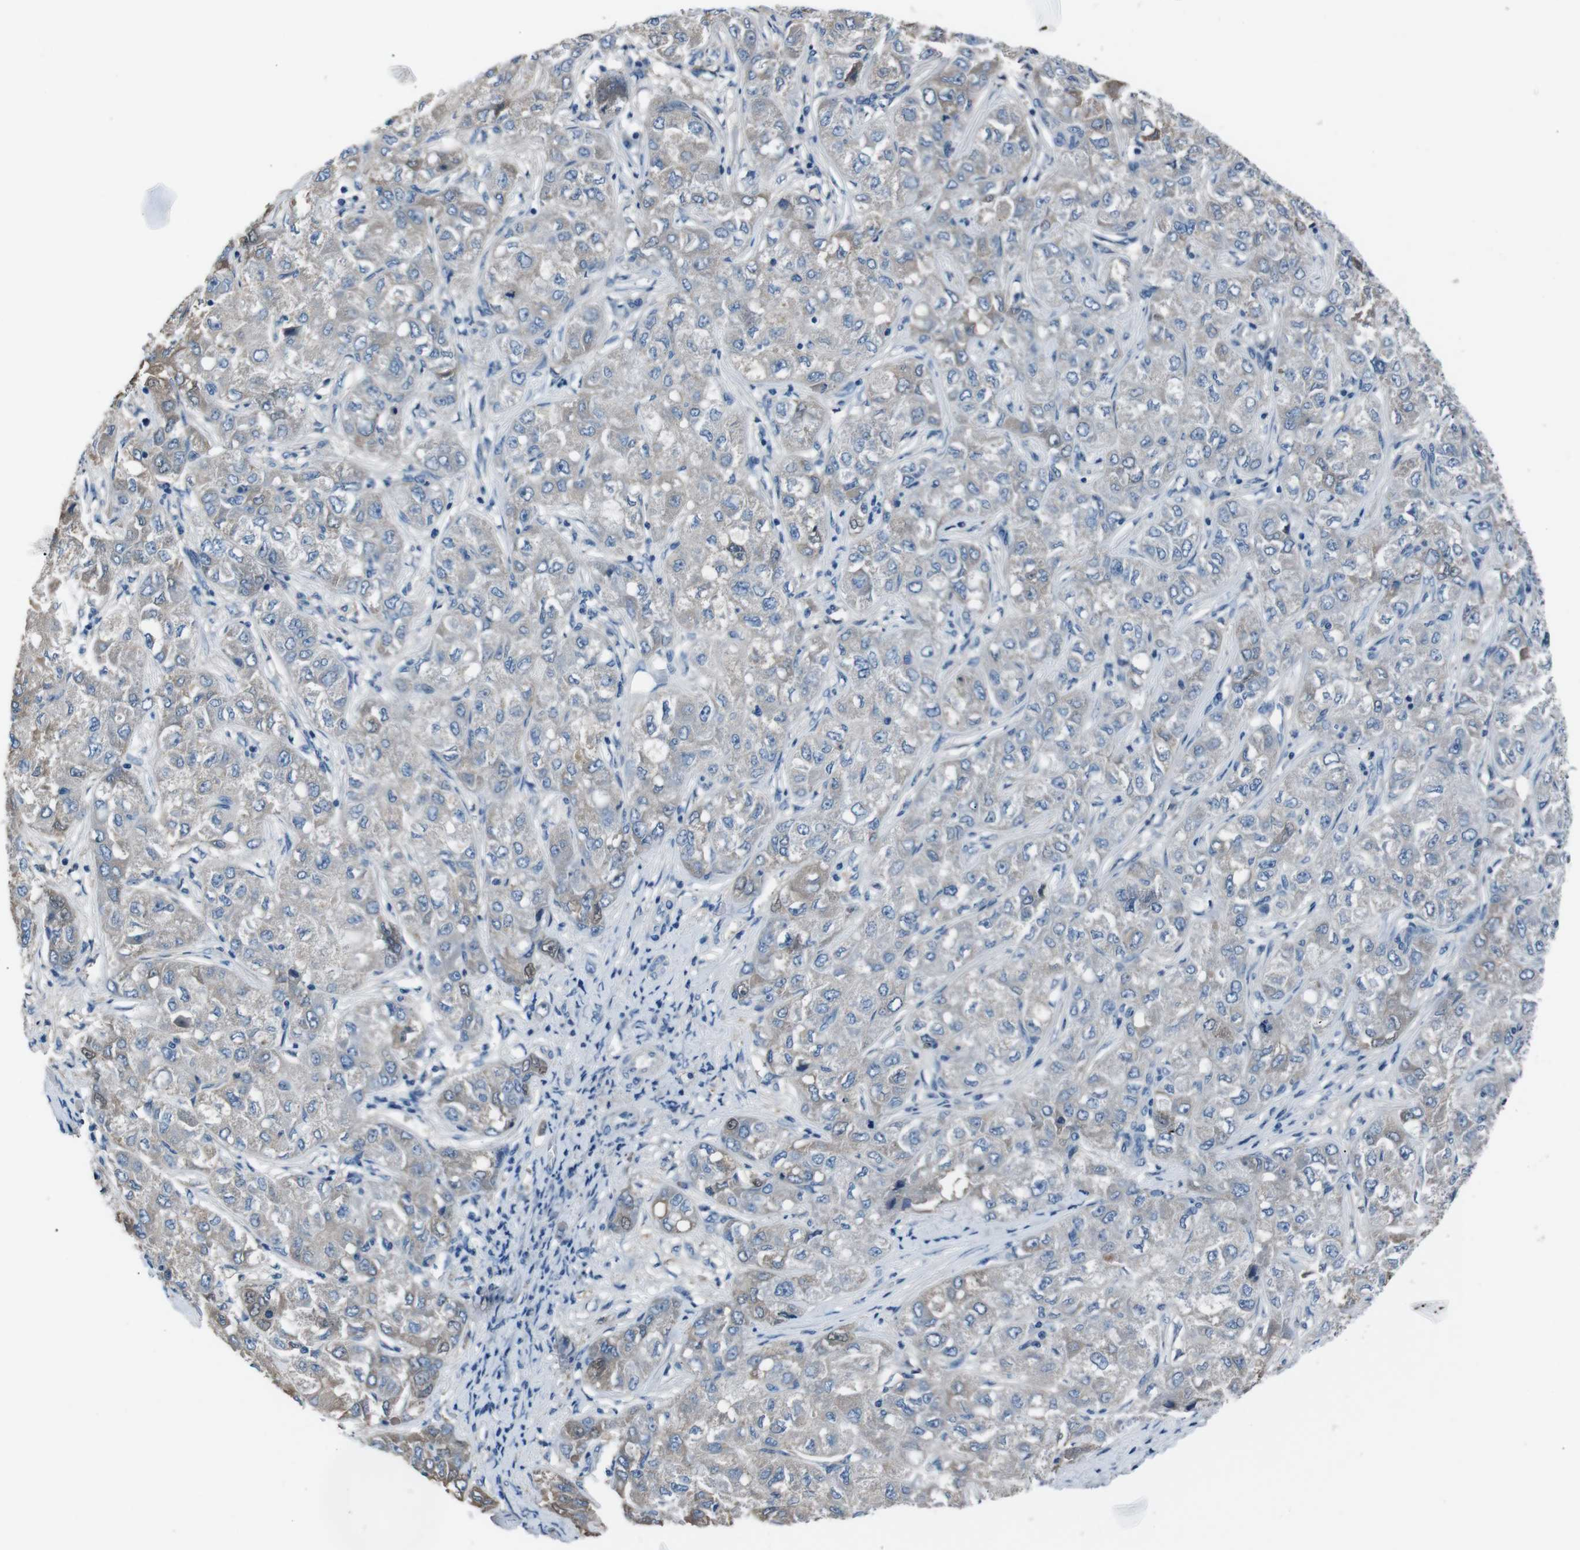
{"staining": {"intensity": "weak", "quantity": "<25%", "location": "cytoplasmic/membranous"}, "tissue": "liver cancer", "cell_type": "Tumor cells", "image_type": "cancer", "snomed": [{"axis": "morphology", "description": "Carcinoma, Hepatocellular, NOS"}, {"axis": "topography", "description": "Liver"}], "caption": "The IHC micrograph has no significant expression in tumor cells of hepatocellular carcinoma (liver) tissue.", "gene": "LEP", "patient": {"sex": "male", "age": 80}}